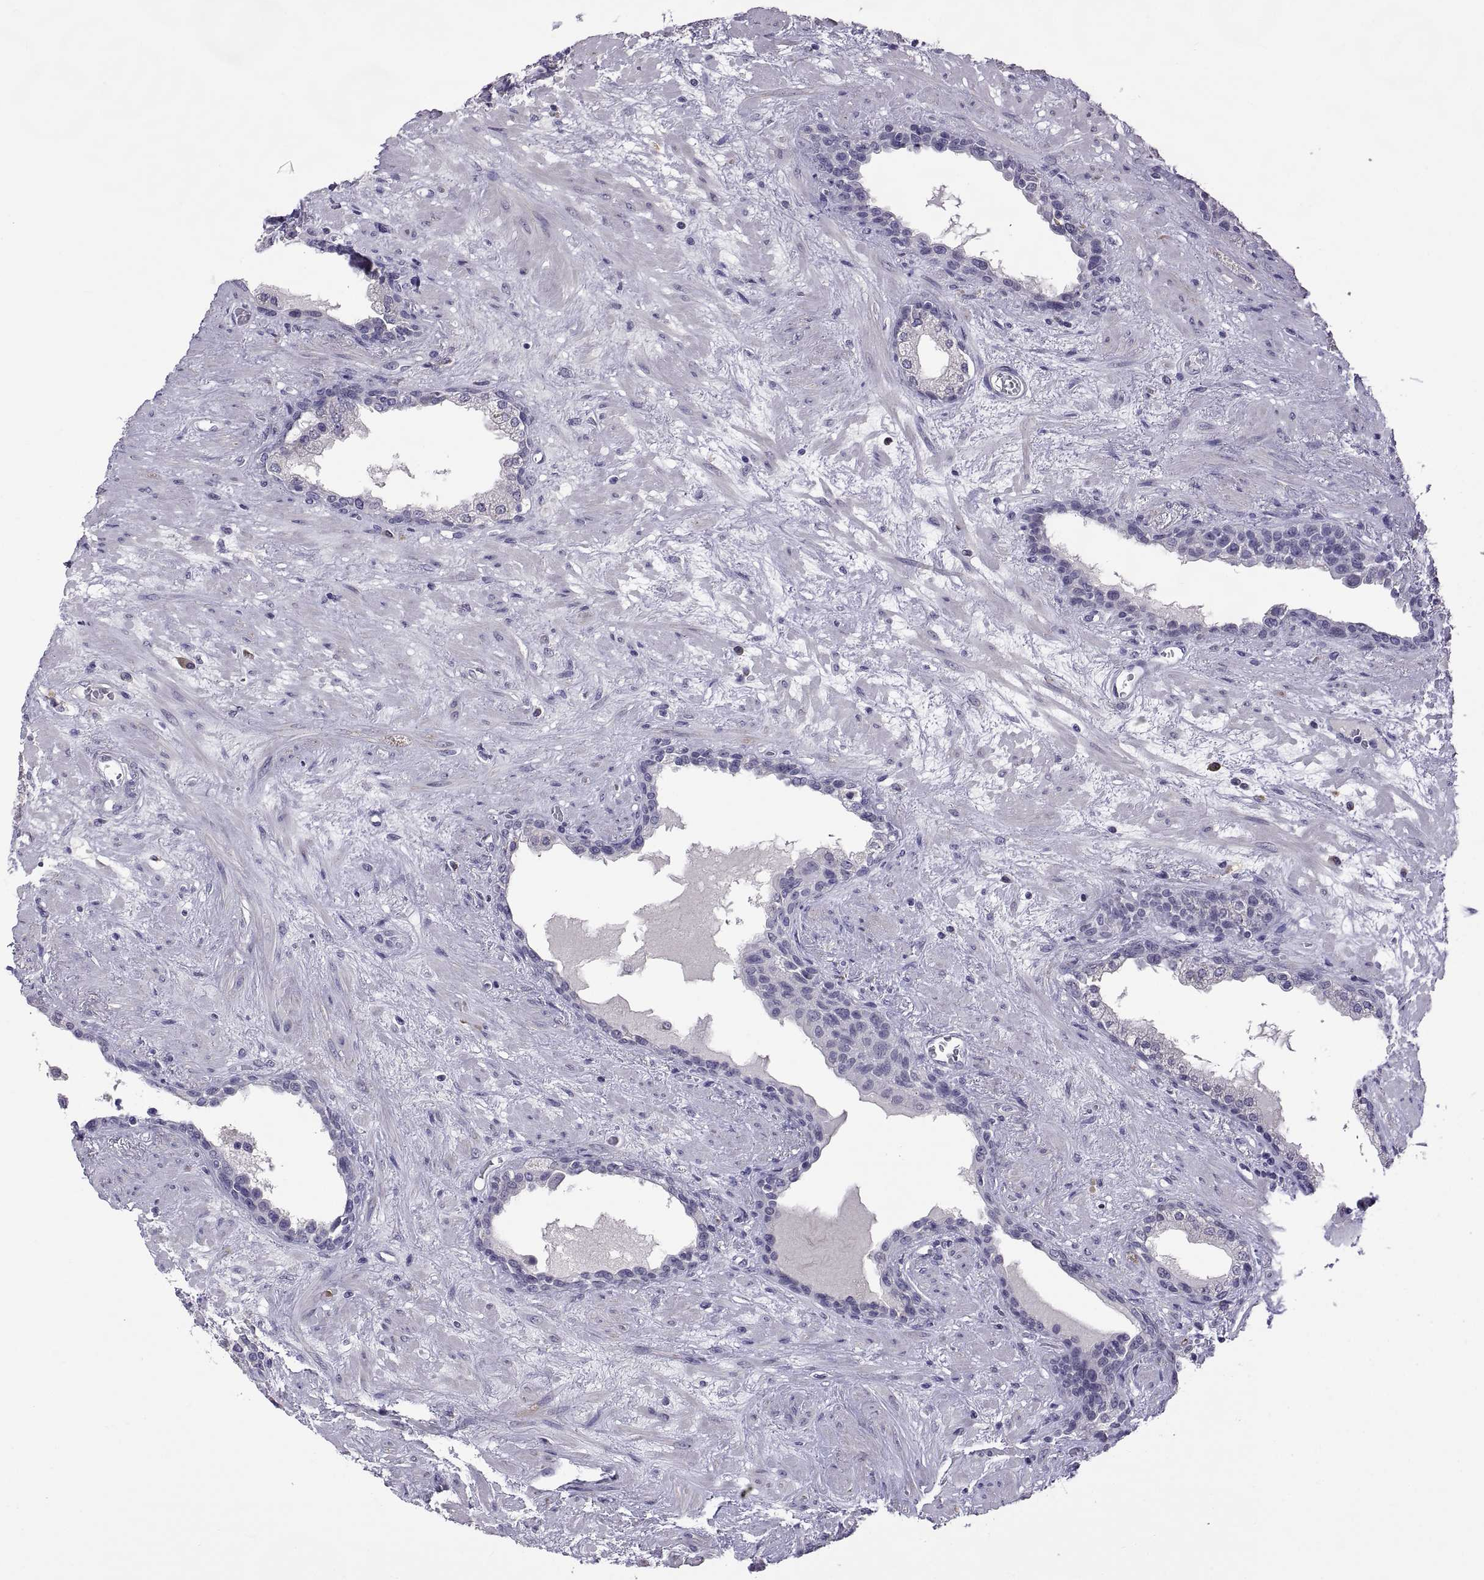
{"staining": {"intensity": "negative", "quantity": "none", "location": "none"}, "tissue": "prostate", "cell_type": "Glandular cells", "image_type": "normal", "snomed": [{"axis": "morphology", "description": "Normal tissue, NOS"}, {"axis": "topography", "description": "Prostate"}], "caption": "Immunohistochemistry (IHC) micrograph of normal human prostate stained for a protein (brown), which displays no expression in glandular cells.", "gene": "MAGEB18", "patient": {"sex": "male", "age": 63}}